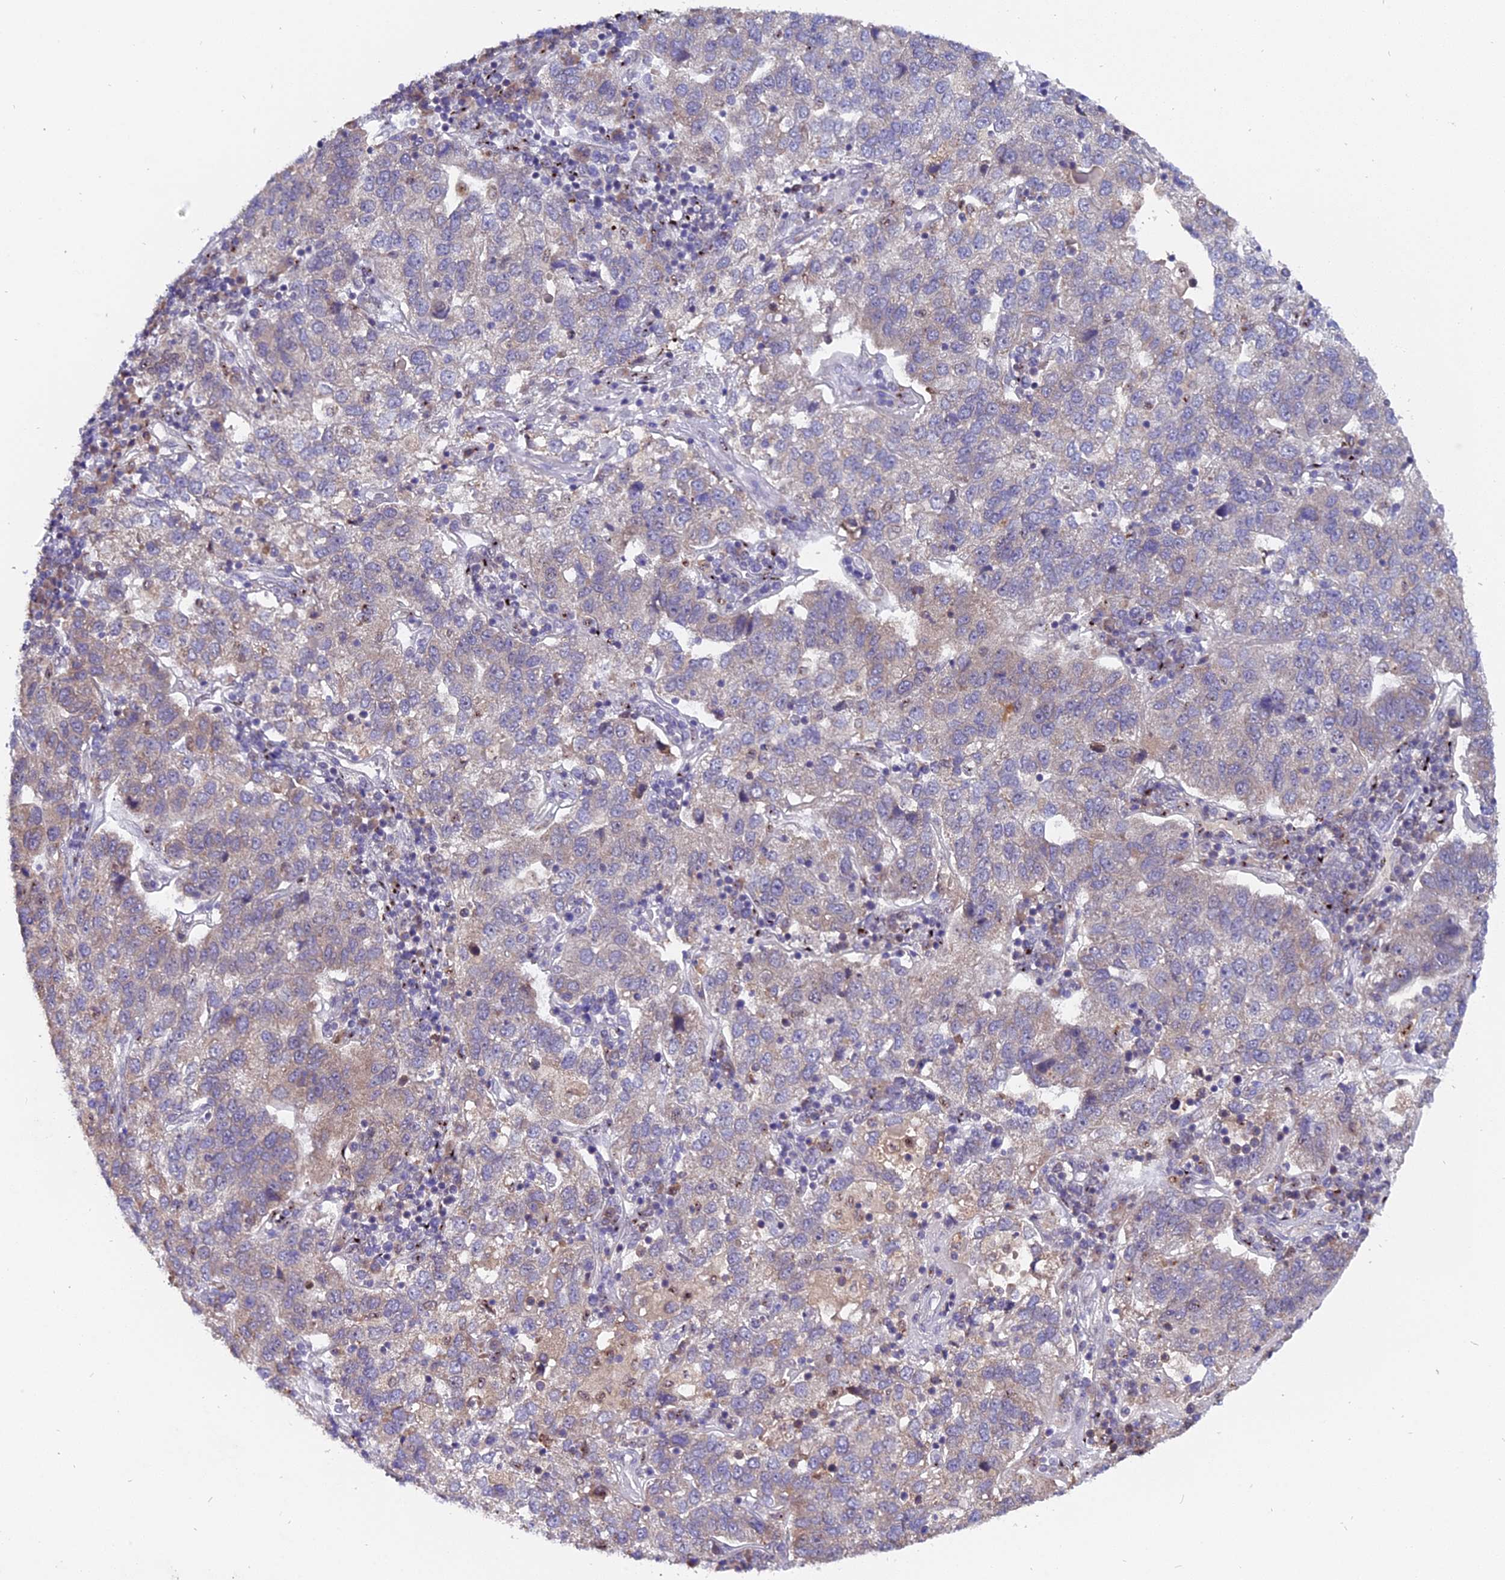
{"staining": {"intensity": "negative", "quantity": "none", "location": "none"}, "tissue": "pancreatic cancer", "cell_type": "Tumor cells", "image_type": "cancer", "snomed": [{"axis": "morphology", "description": "Adenocarcinoma, NOS"}, {"axis": "topography", "description": "Pancreas"}], "caption": "Human adenocarcinoma (pancreatic) stained for a protein using IHC shows no expression in tumor cells.", "gene": "FAM118B", "patient": {"sex": "female", "age": 61}}